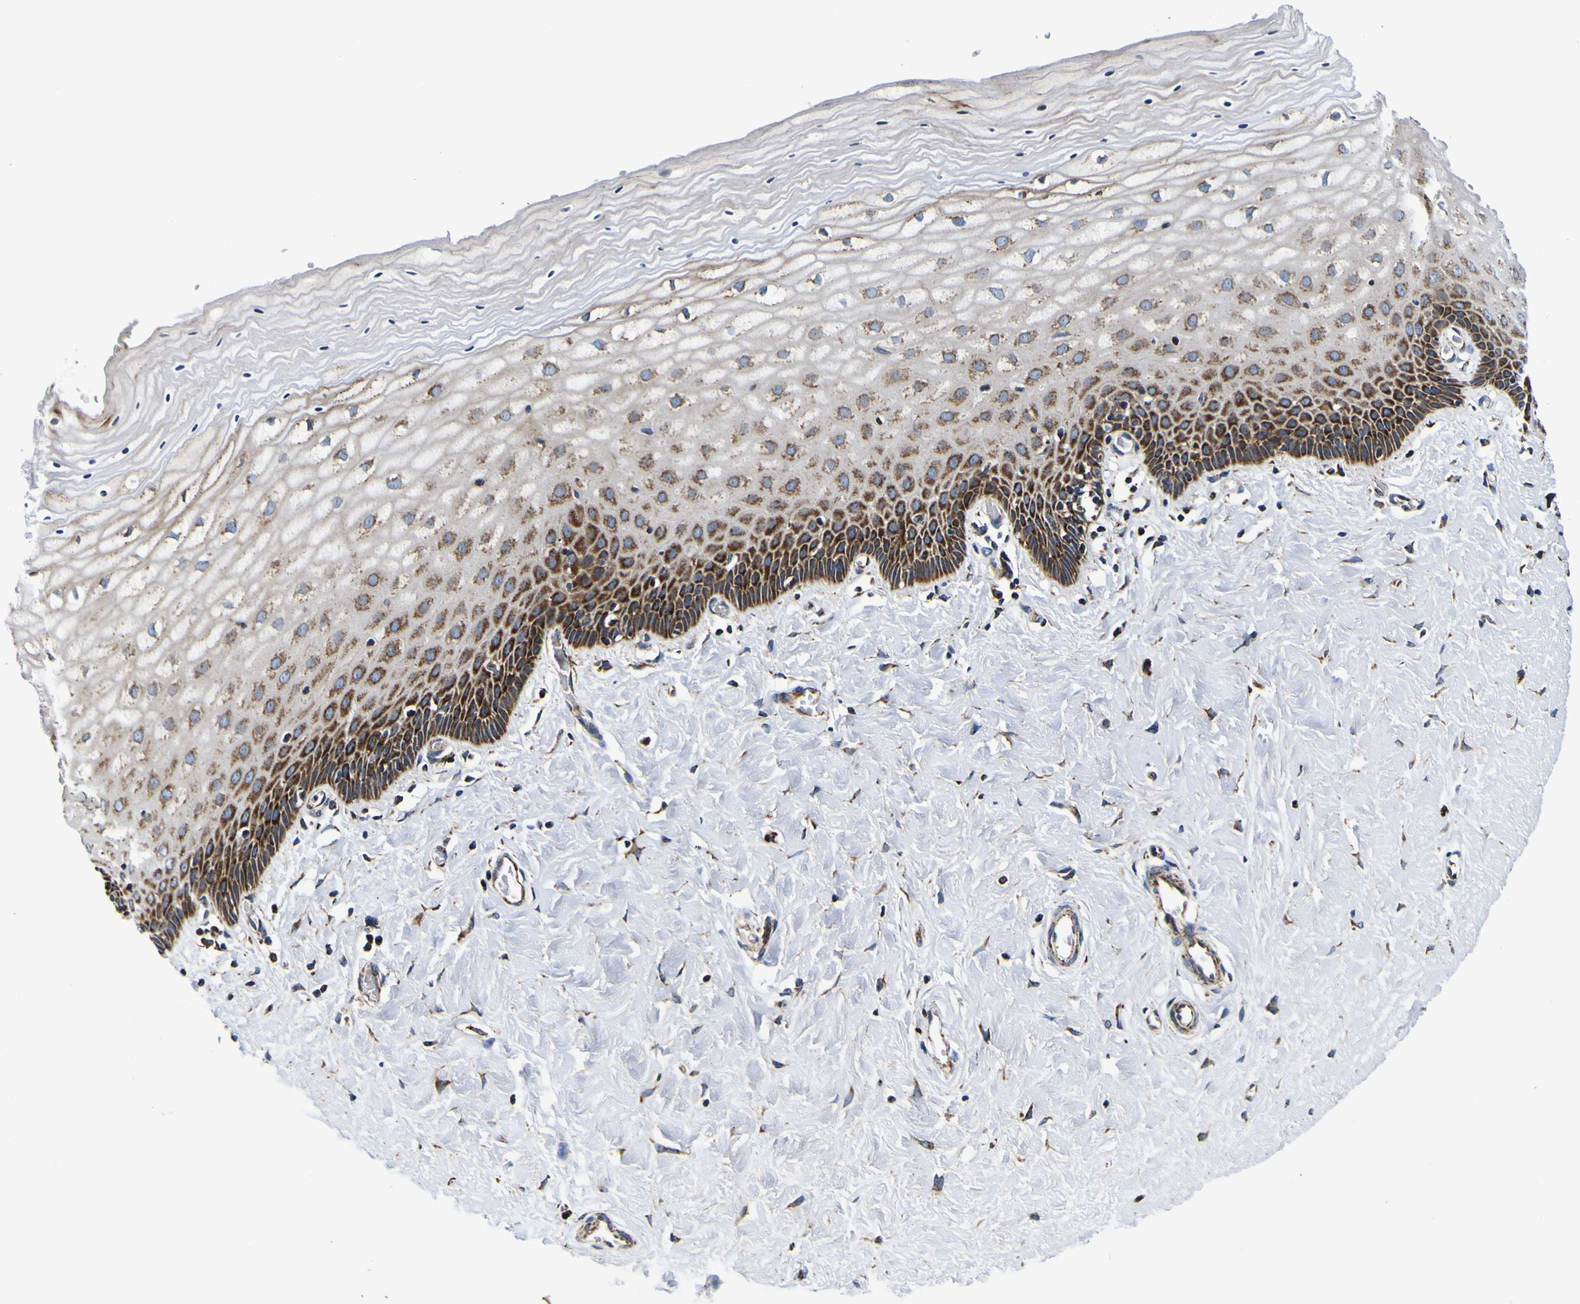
{"staining": {"intensity": "strong", "quantity": ">75%", "location": "cytoplasmic/membranous"}, "tissue": "cervix", "cell_type": "Glandular cells", "image_type": "normal", "snomed": [{"axis": "morphology", "description": "Normal tissue, NOS"}, {"axis": "topography", "description": "Cervix"}], "caption": "A photomicrograph of cervix stained for a protein shows strong cytoplasmic/membranous brown staining in glandular cells.", "gene": "PTRH2", "patient": {"sex": "female", "age": 55}}